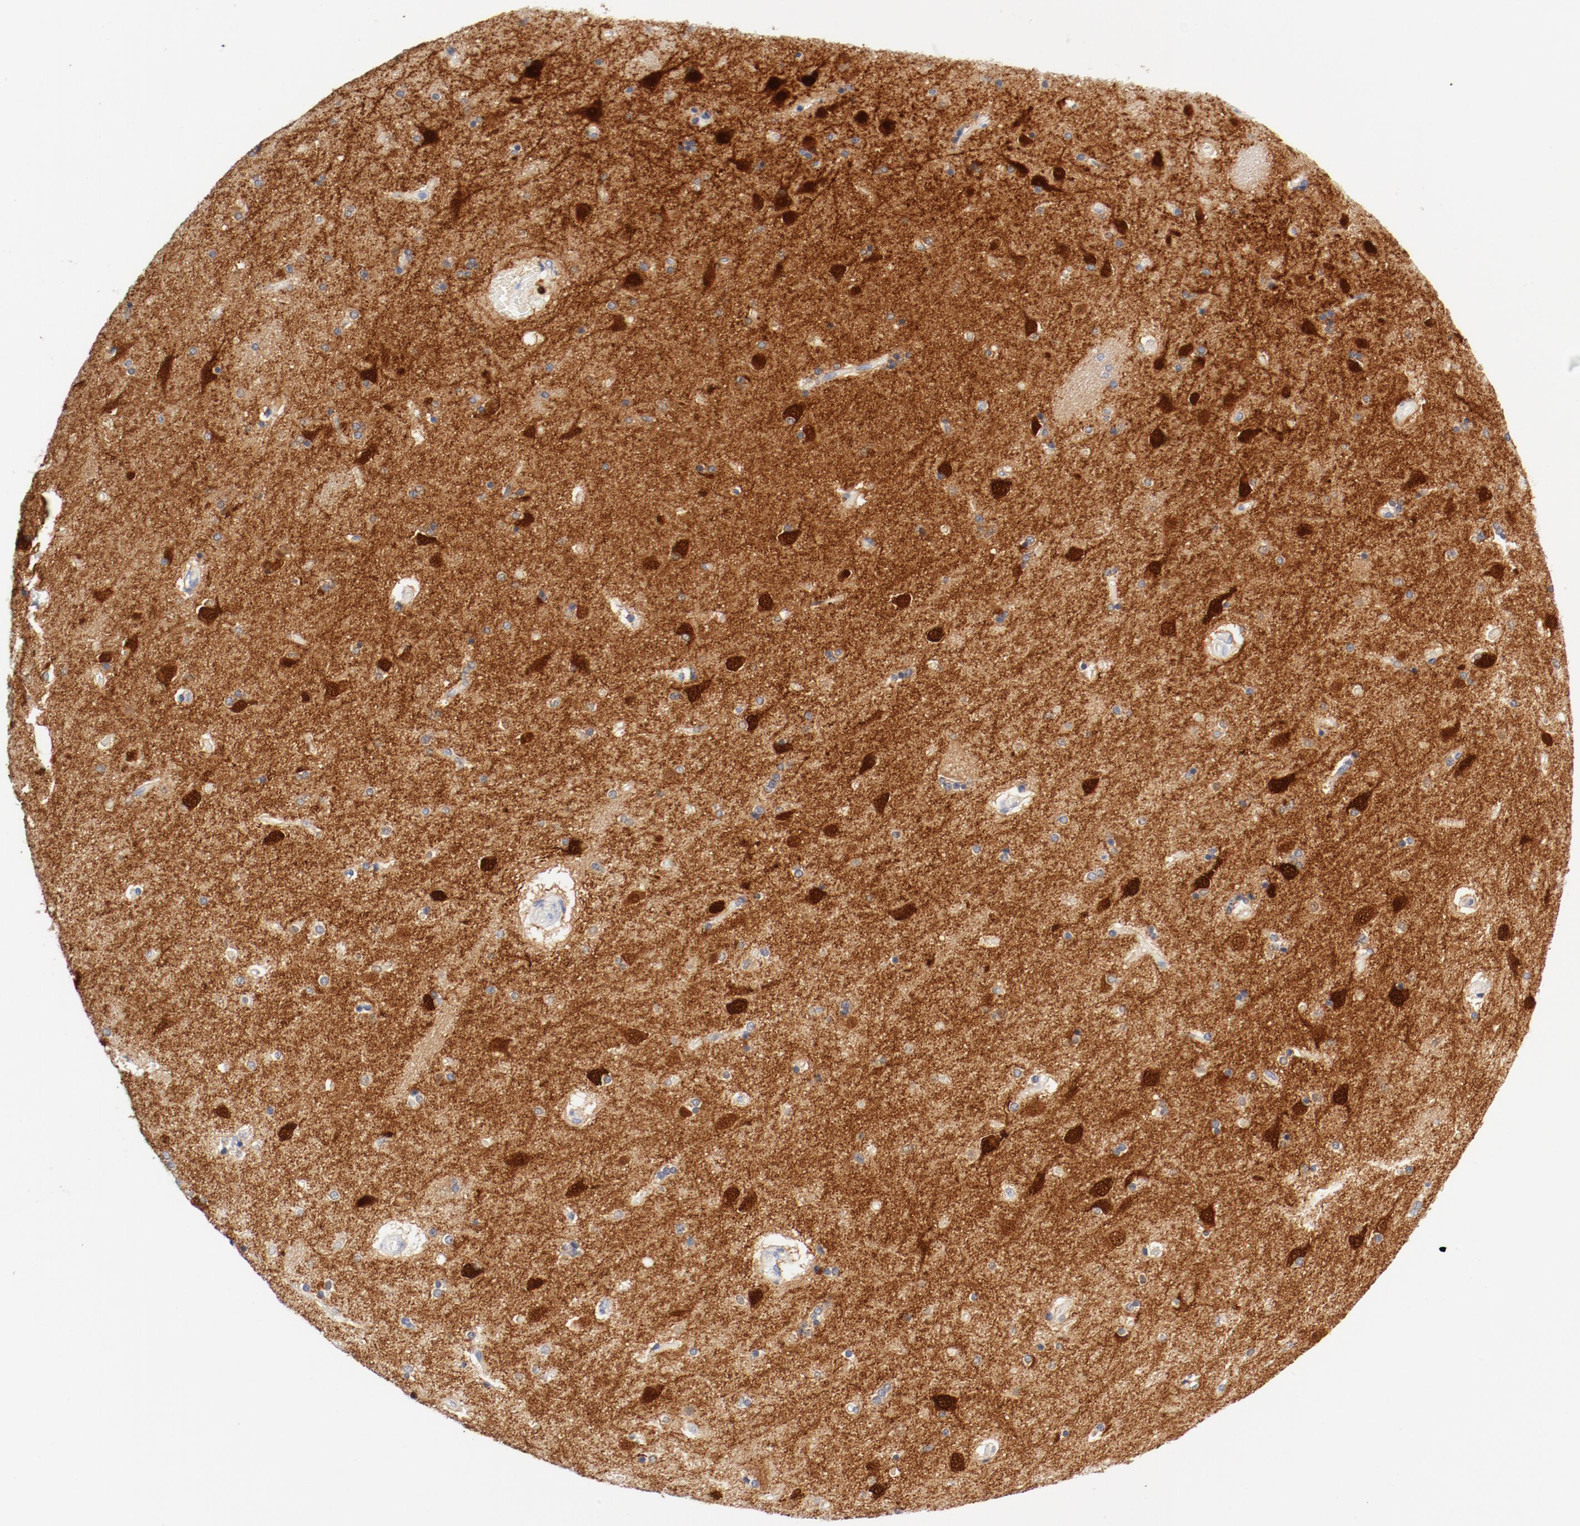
{"staining": {"intensity": "negative", "quantity": "none", "location": "none"}, "tissue": "caudate", "cell_type": "Glial cells", "image_type": "normal", "snomed": [{"axis": "morphology", "description": "Normal tissue, NOS"}, {"axis": "topography", "description": "Lateral ventricle wall"}], "caption": "Image shows no significant protein positivity in glial cells of normal caudate.", "gene": "HOMER1", "patient": {"sex": "female", "age": 54}}